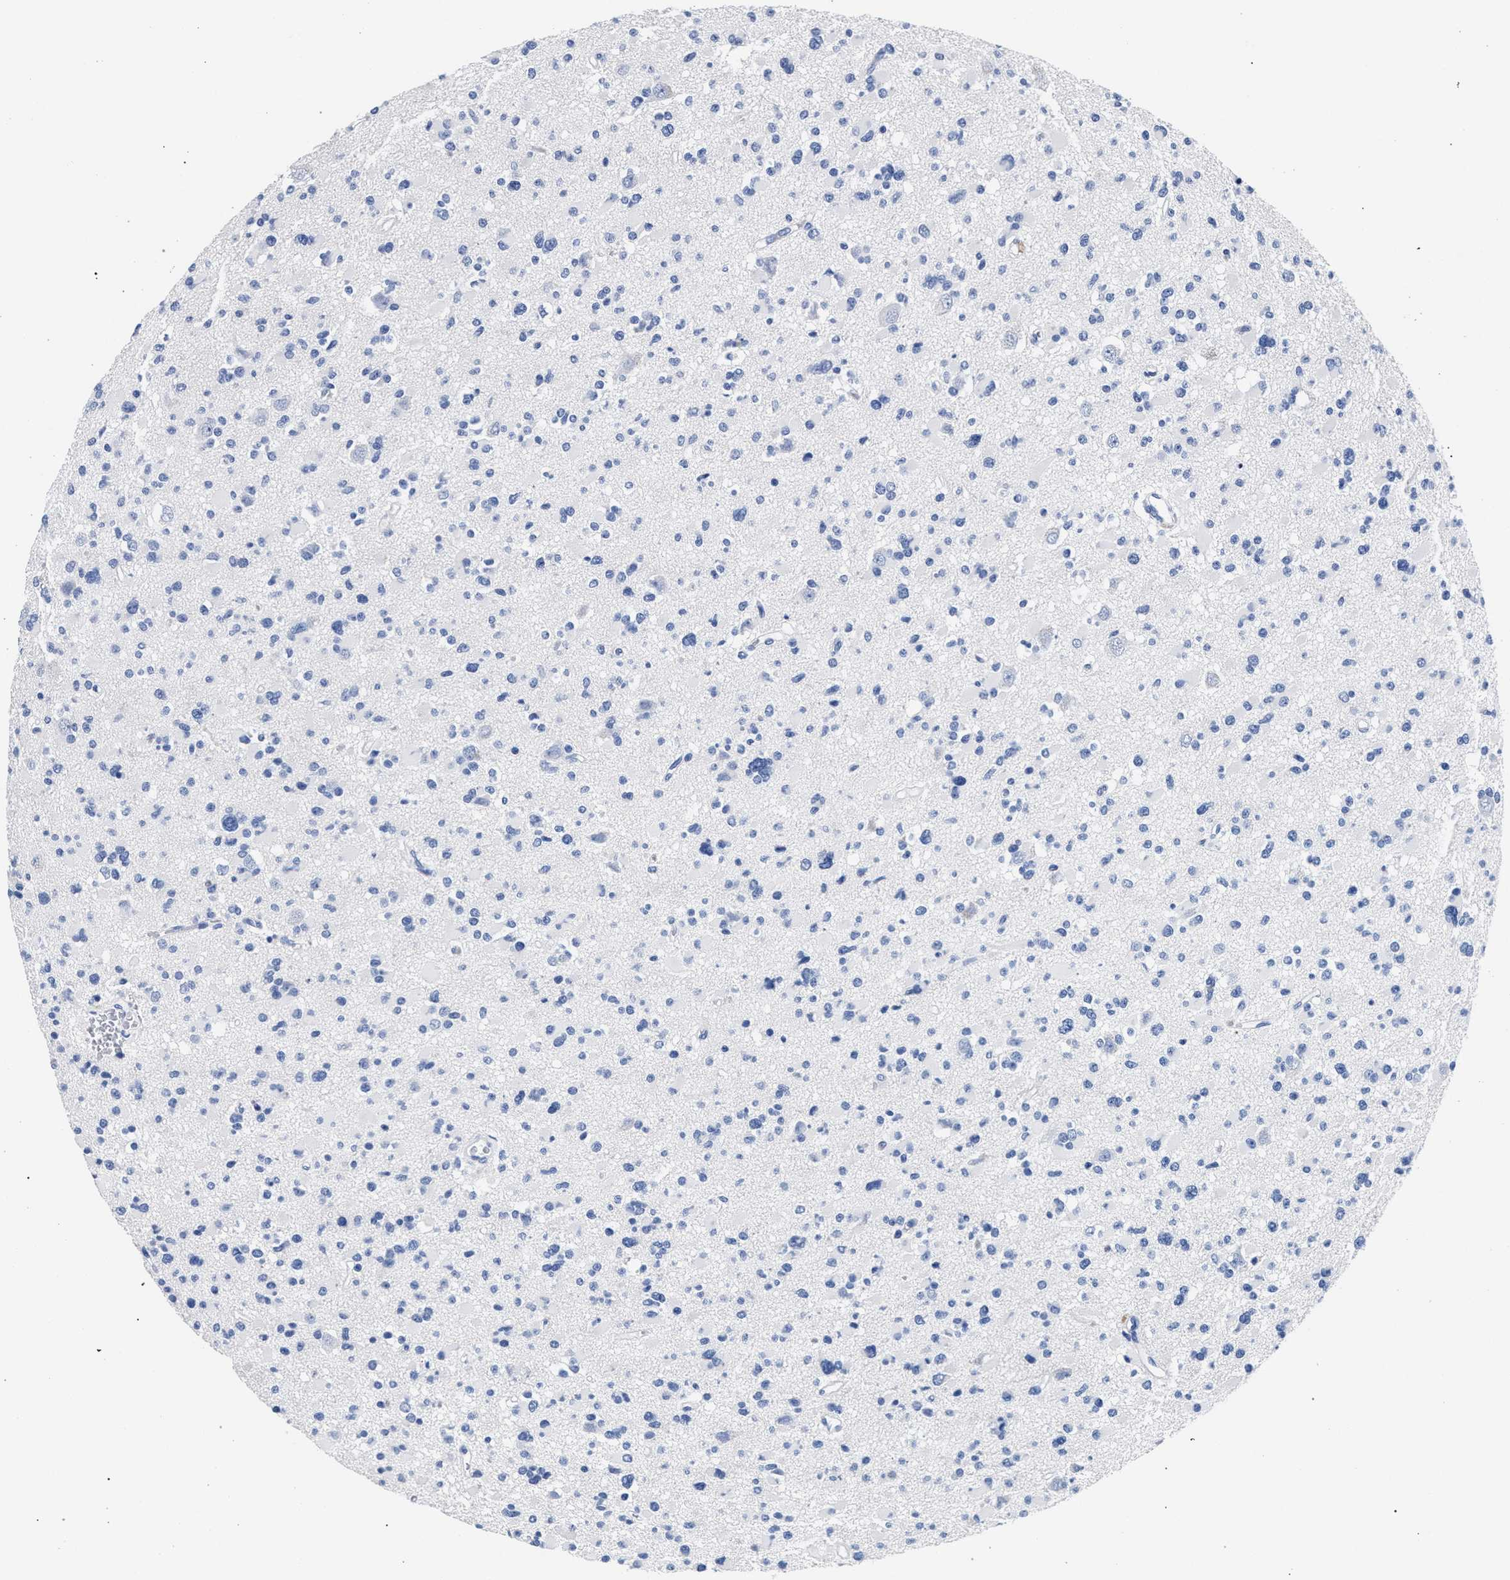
{"staining": {"intensity": "negative", "quantity": "none", "location": "none"}, "tissue": "glioma", "cell_type": "Tumor cells", "image_type": "cancer", "snomed": [{"axis": "morphology", "description": "Glioma, malignant, Low grade"}, {"axis": "topography", "description": "Brain"}], "caption": "This image is of malignant glioma (low-grade) stained with IHC to label a protein in brown with the nuclei are counter-stained blue. There is no staining in tumor cells.", "gene": "KLRK1", "patient": {"sex": "female", "age": 22}}